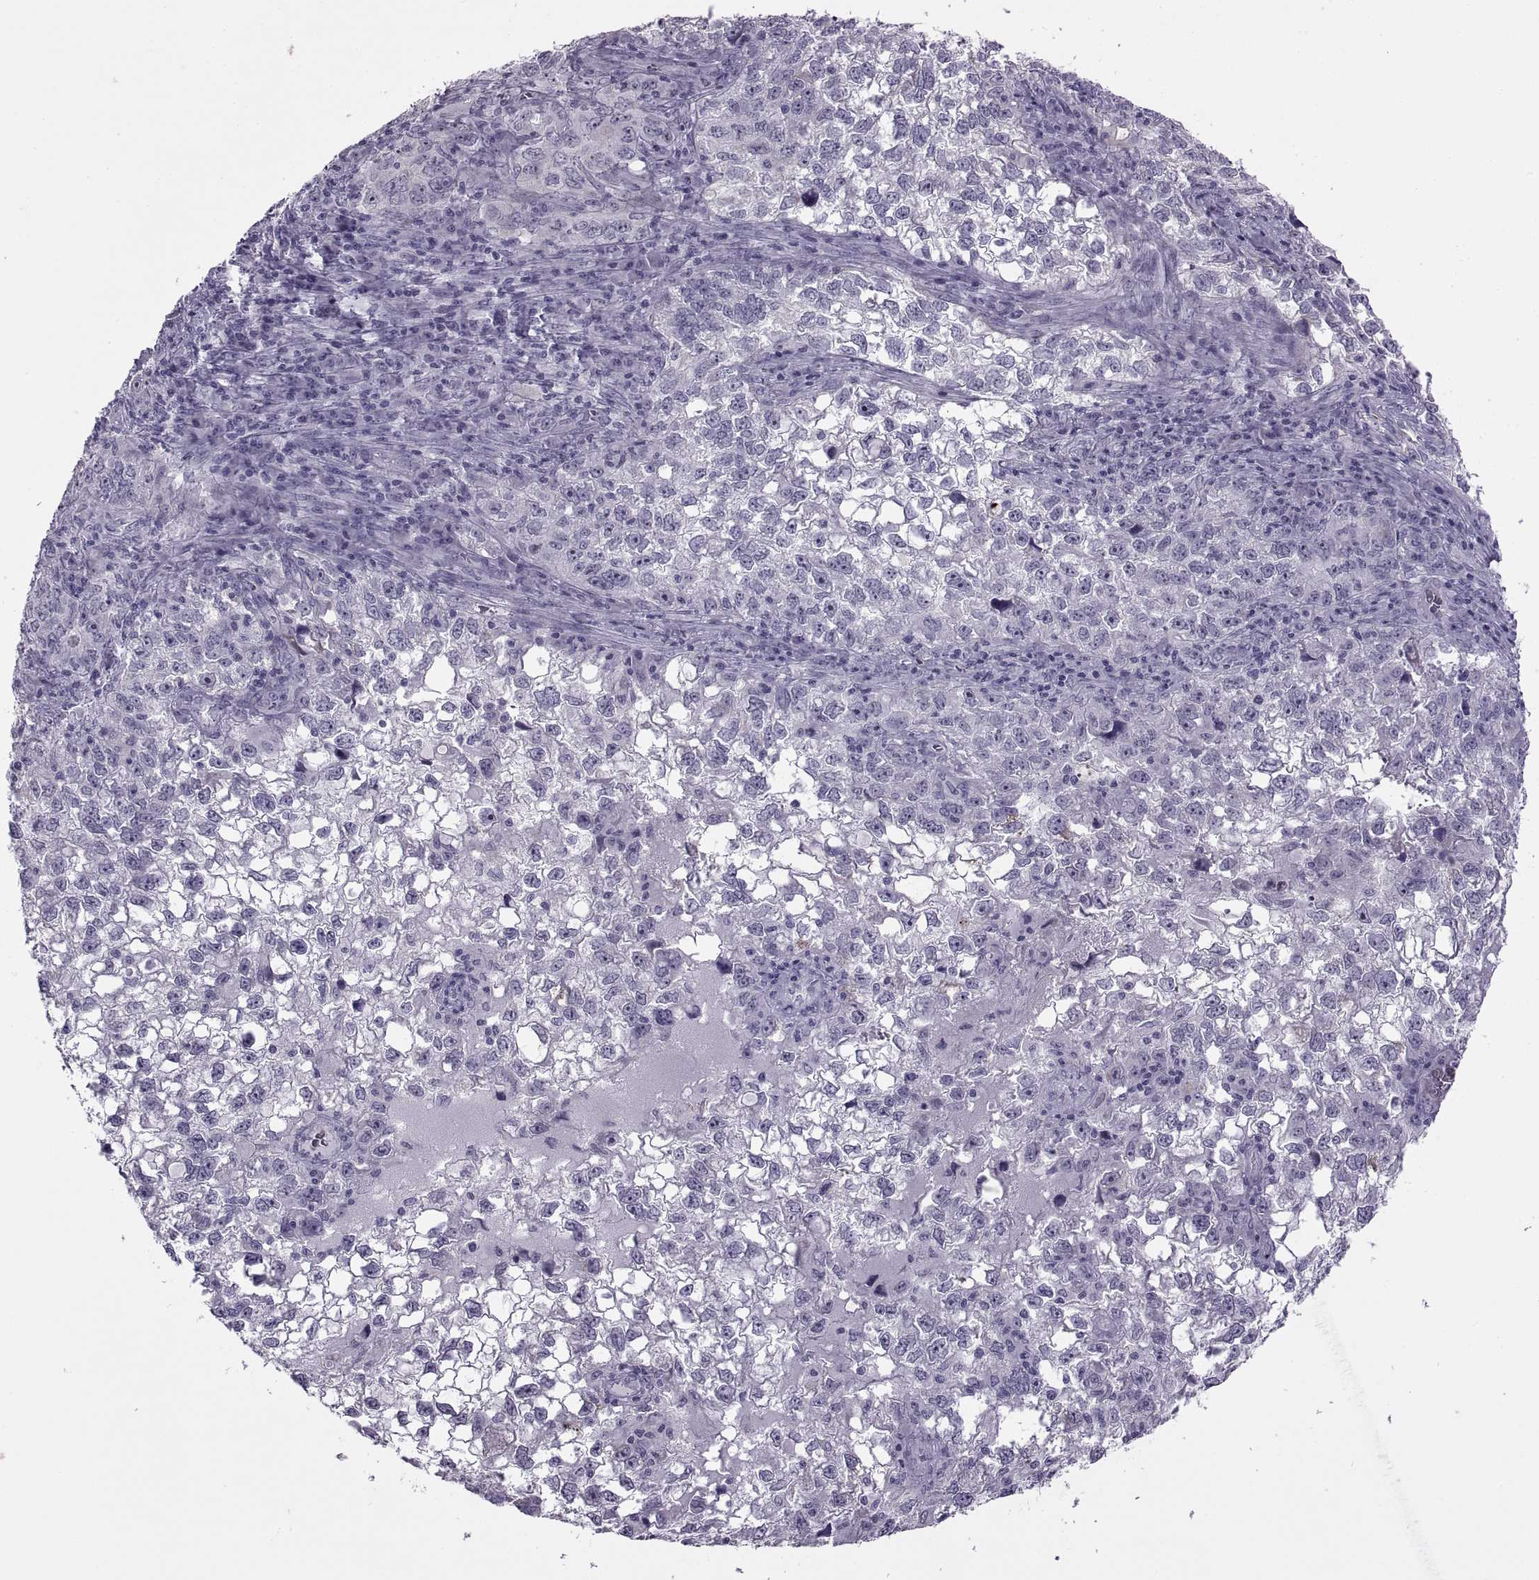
{"staining": {"intensity": "negative", "quantity": "none", "location": "none"}, "tissue": "cervical cancer", "cell_type": "Tumor cells", "image_type": "cancer", "snomed": [{"axis": "morphology", "description": "Squamous cell carcinoma, NOS"}, {"axis": "topography", "description": "Cervix"}], "caption": "An immunohistochemistry histopathology image of cervical cancer (squamous cell carcinoma) is shown. There is no staining in tumor cells of cervical cancer (squamous cell carcinoma).", "gene": "ASIC2", "patient": {"sex": "female", "age": 55}}